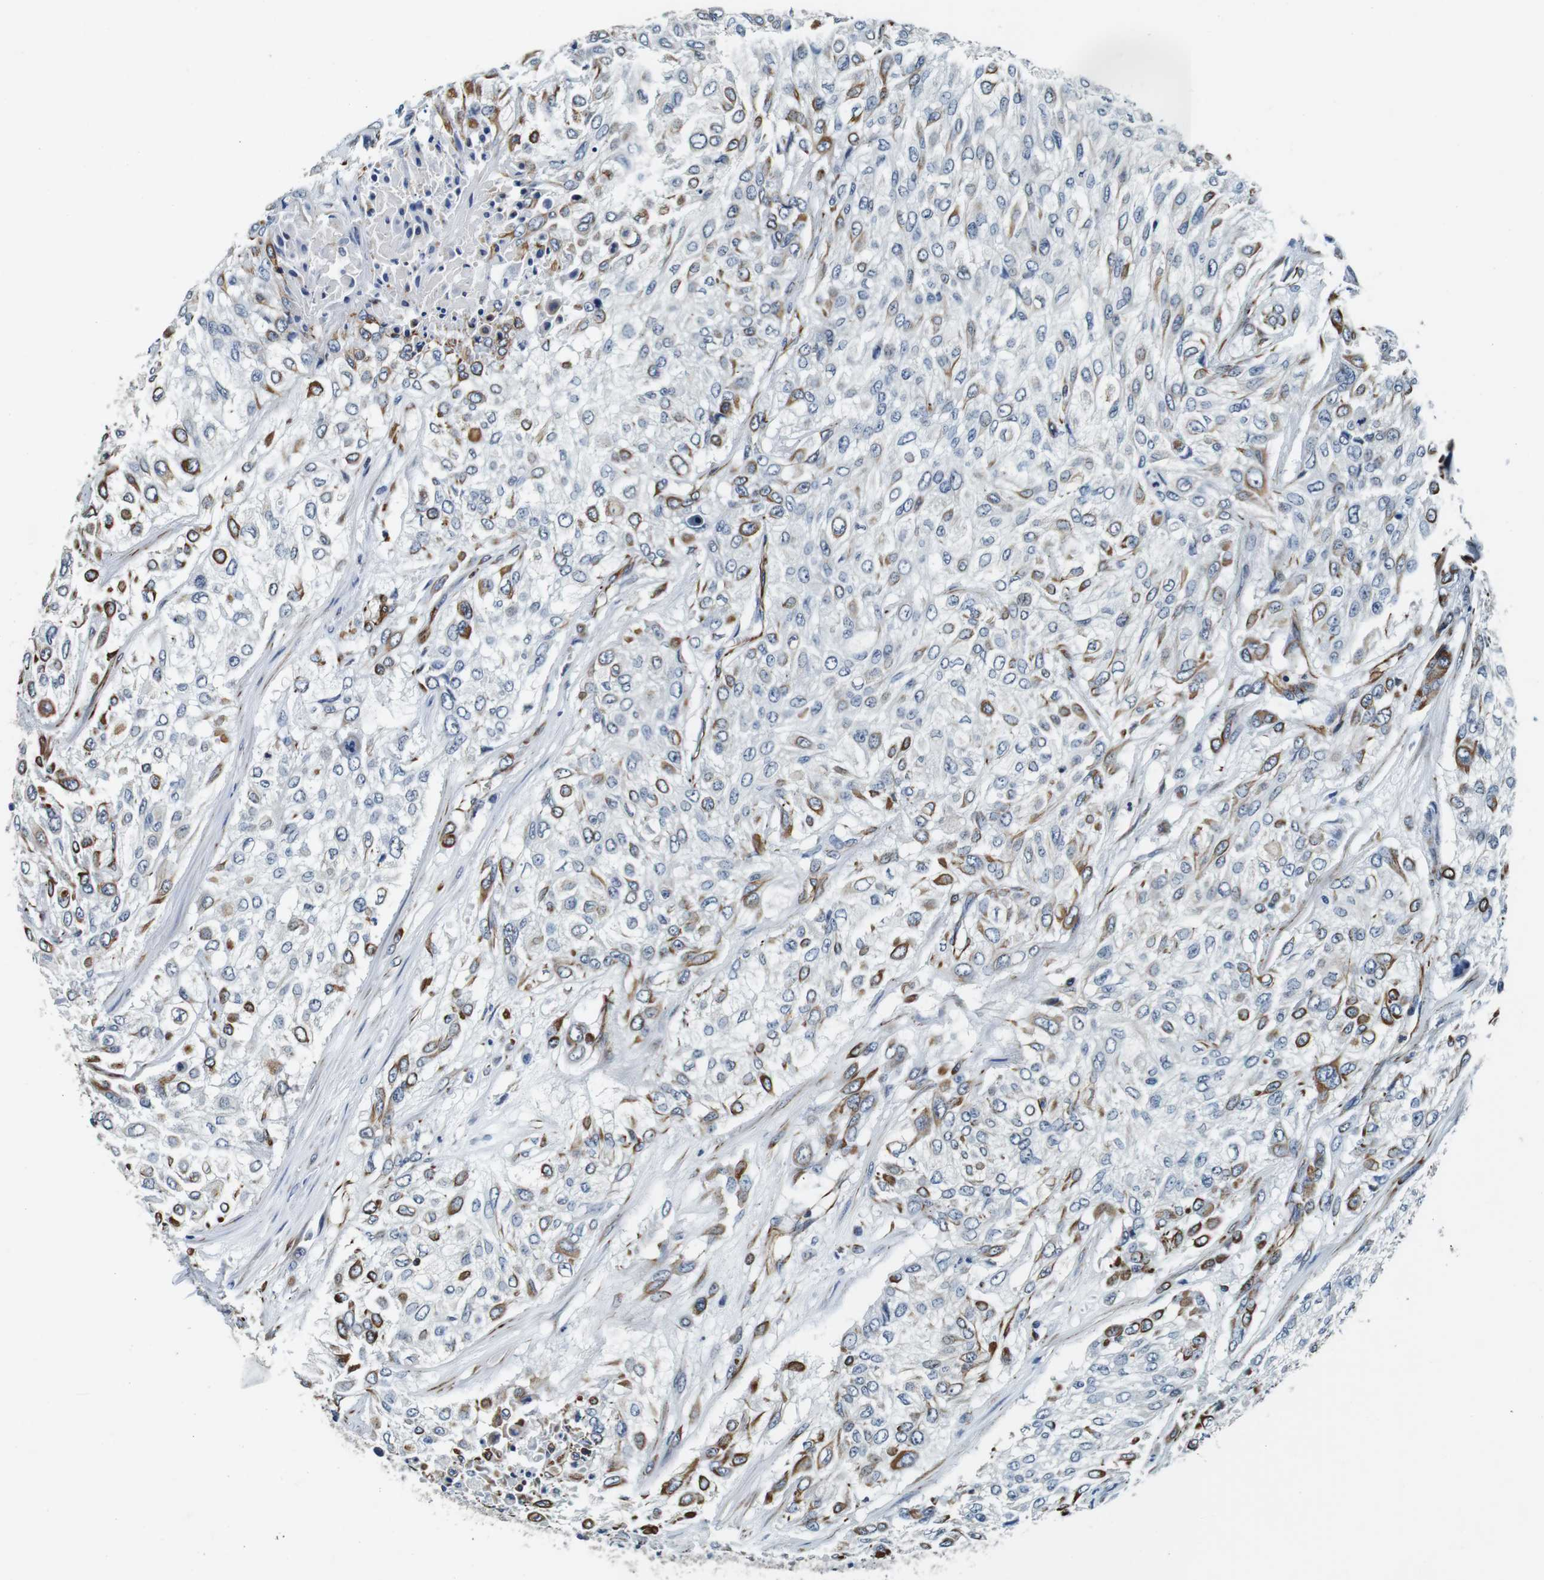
{"staining": {"intensity": "moderate", "quantity": "<25%", "location": "cytoplasmic/membranous"}, "tissue": "urothelial cancer", "cell_type": "Tumor cells", "image_type": "cancer", "snomed": [{"axis": "morphology", "description": "Urothelial carcinoma, High grade"}, {"axis": "topography", "description": "Urinary bladder"}], "caption": "IHC of human urothelial cancer reveals low levels of moderate cytoplasmic/membranous positivity in approximately <25% of tumor cells.", "gene": "GJE1", "patient": {"sex": "male", "age": 57}}